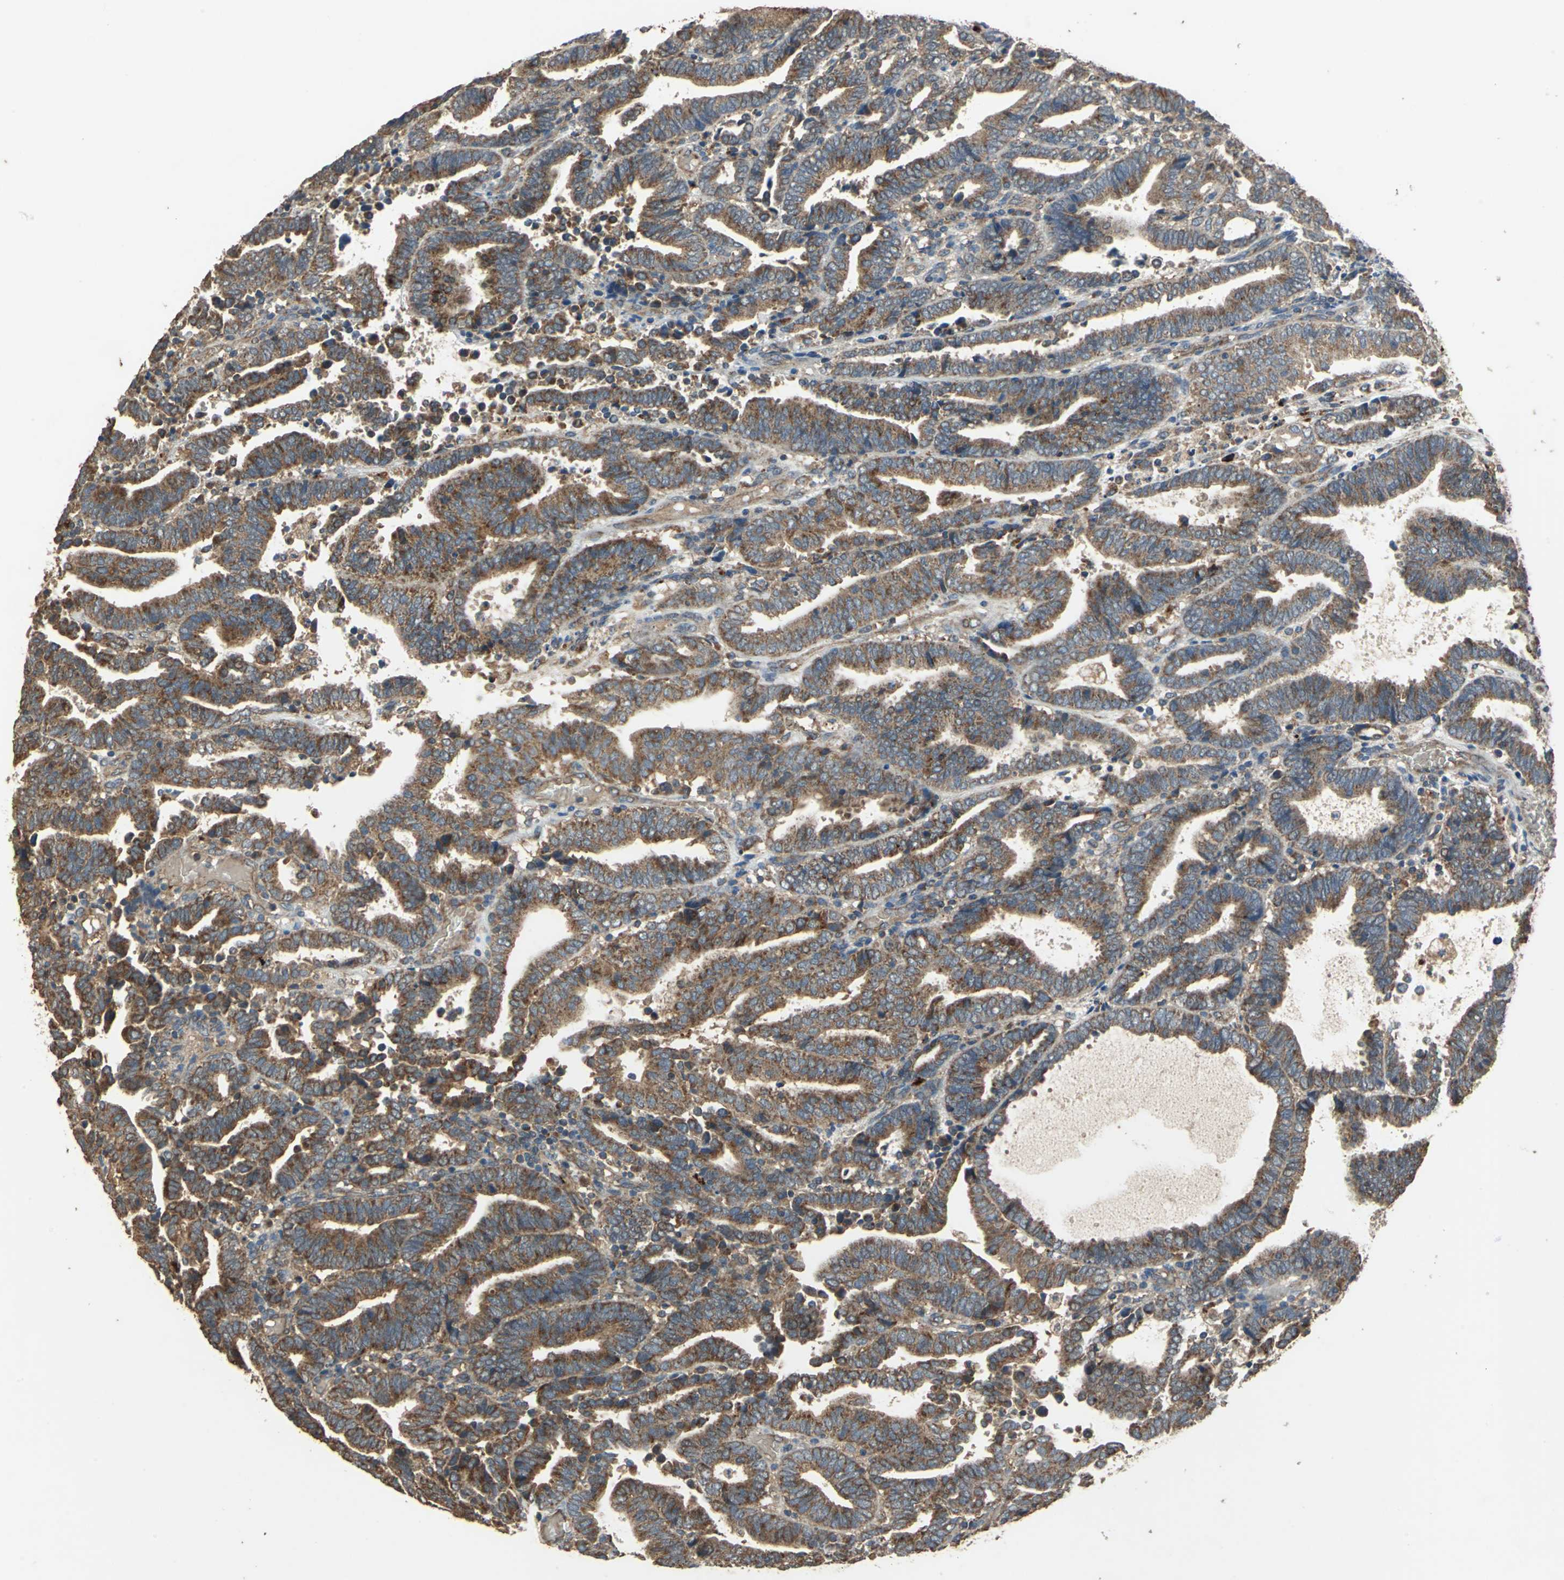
{"staining": {"intensity": "strong", "quantity": ">75%", "location": "cytoplasmic/membranous"}, "tissue": "endometrial cancer", "cell_type": "Tumor cells", "image_type": "cancer", "snomed": [{"axis": "morphology", "description": "Adenocarcinoma, NOS"}, {"axis": "topography", "description": "Uterus"}], "caption": "Protein staining by immunohistochemistry (IHC) displays strong cytoplasmic/membranous expression in approximately >75% of tumor cells in endometrial cancer (adenocarcinoma).", "gene": "POLRMT", "patient": {"sex": "female", "age": 83}}